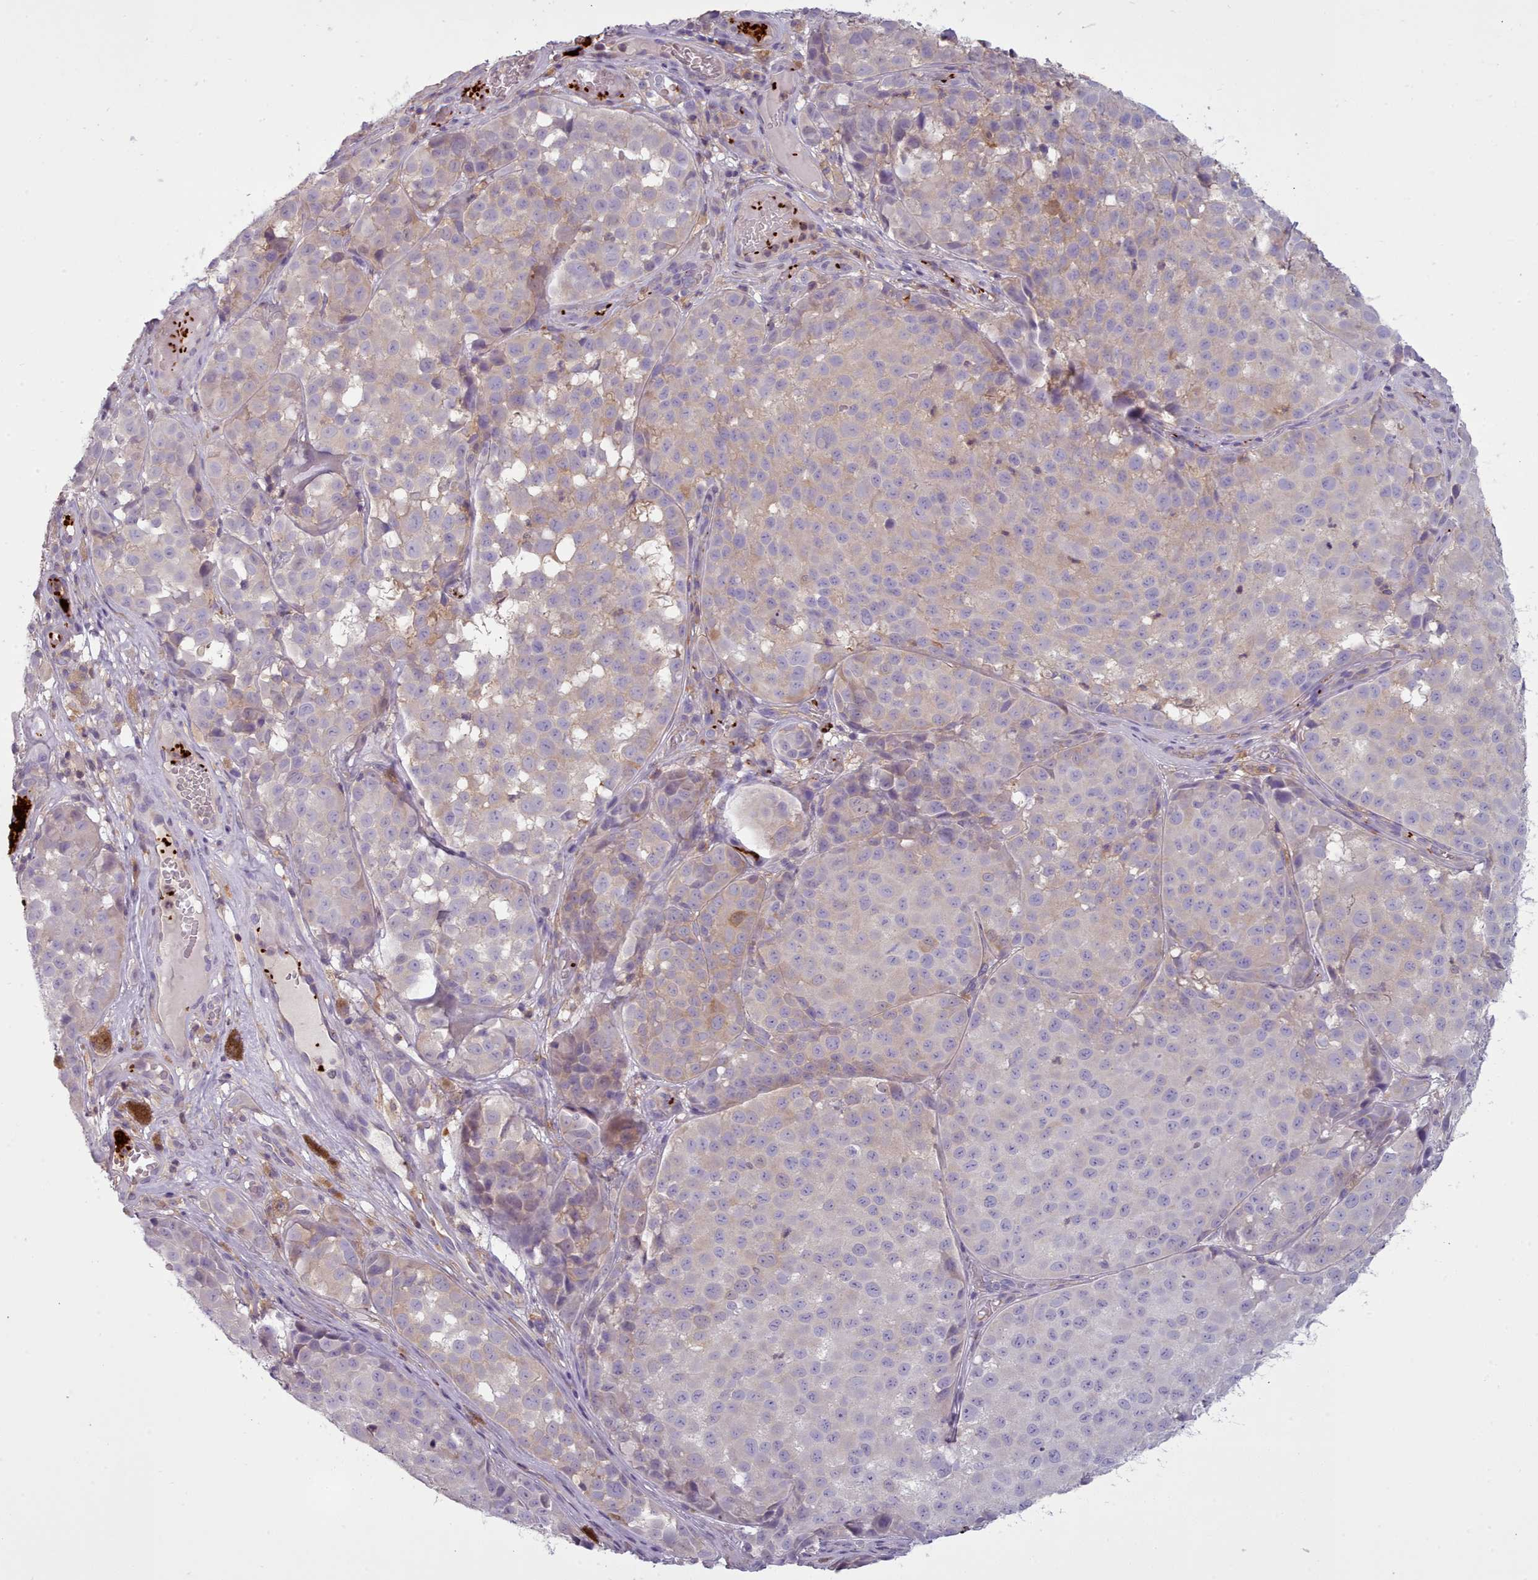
{"staining": {"intensity": "weak", "quantity": "<25%", "location": "cytoplasmic/membranous"}, "tissue": "melanoma", "cell_type": "Tumor cells", "image_type": "cancer", "snomed": [{"axis": "morphology", "description": "Malignant melanoma, NOS"}, {"axis": "topography", "description": "Skin"}], "caption": "Immunohistochemistry histopathology image of neoplastic tissue: malignant melanoma stained with DAB (3,3'-diaminobenzidine) displays no significant protein positivity in tumor cells.", "gene": "NDST2", "patient": {"sex": "male", "age": 64}}